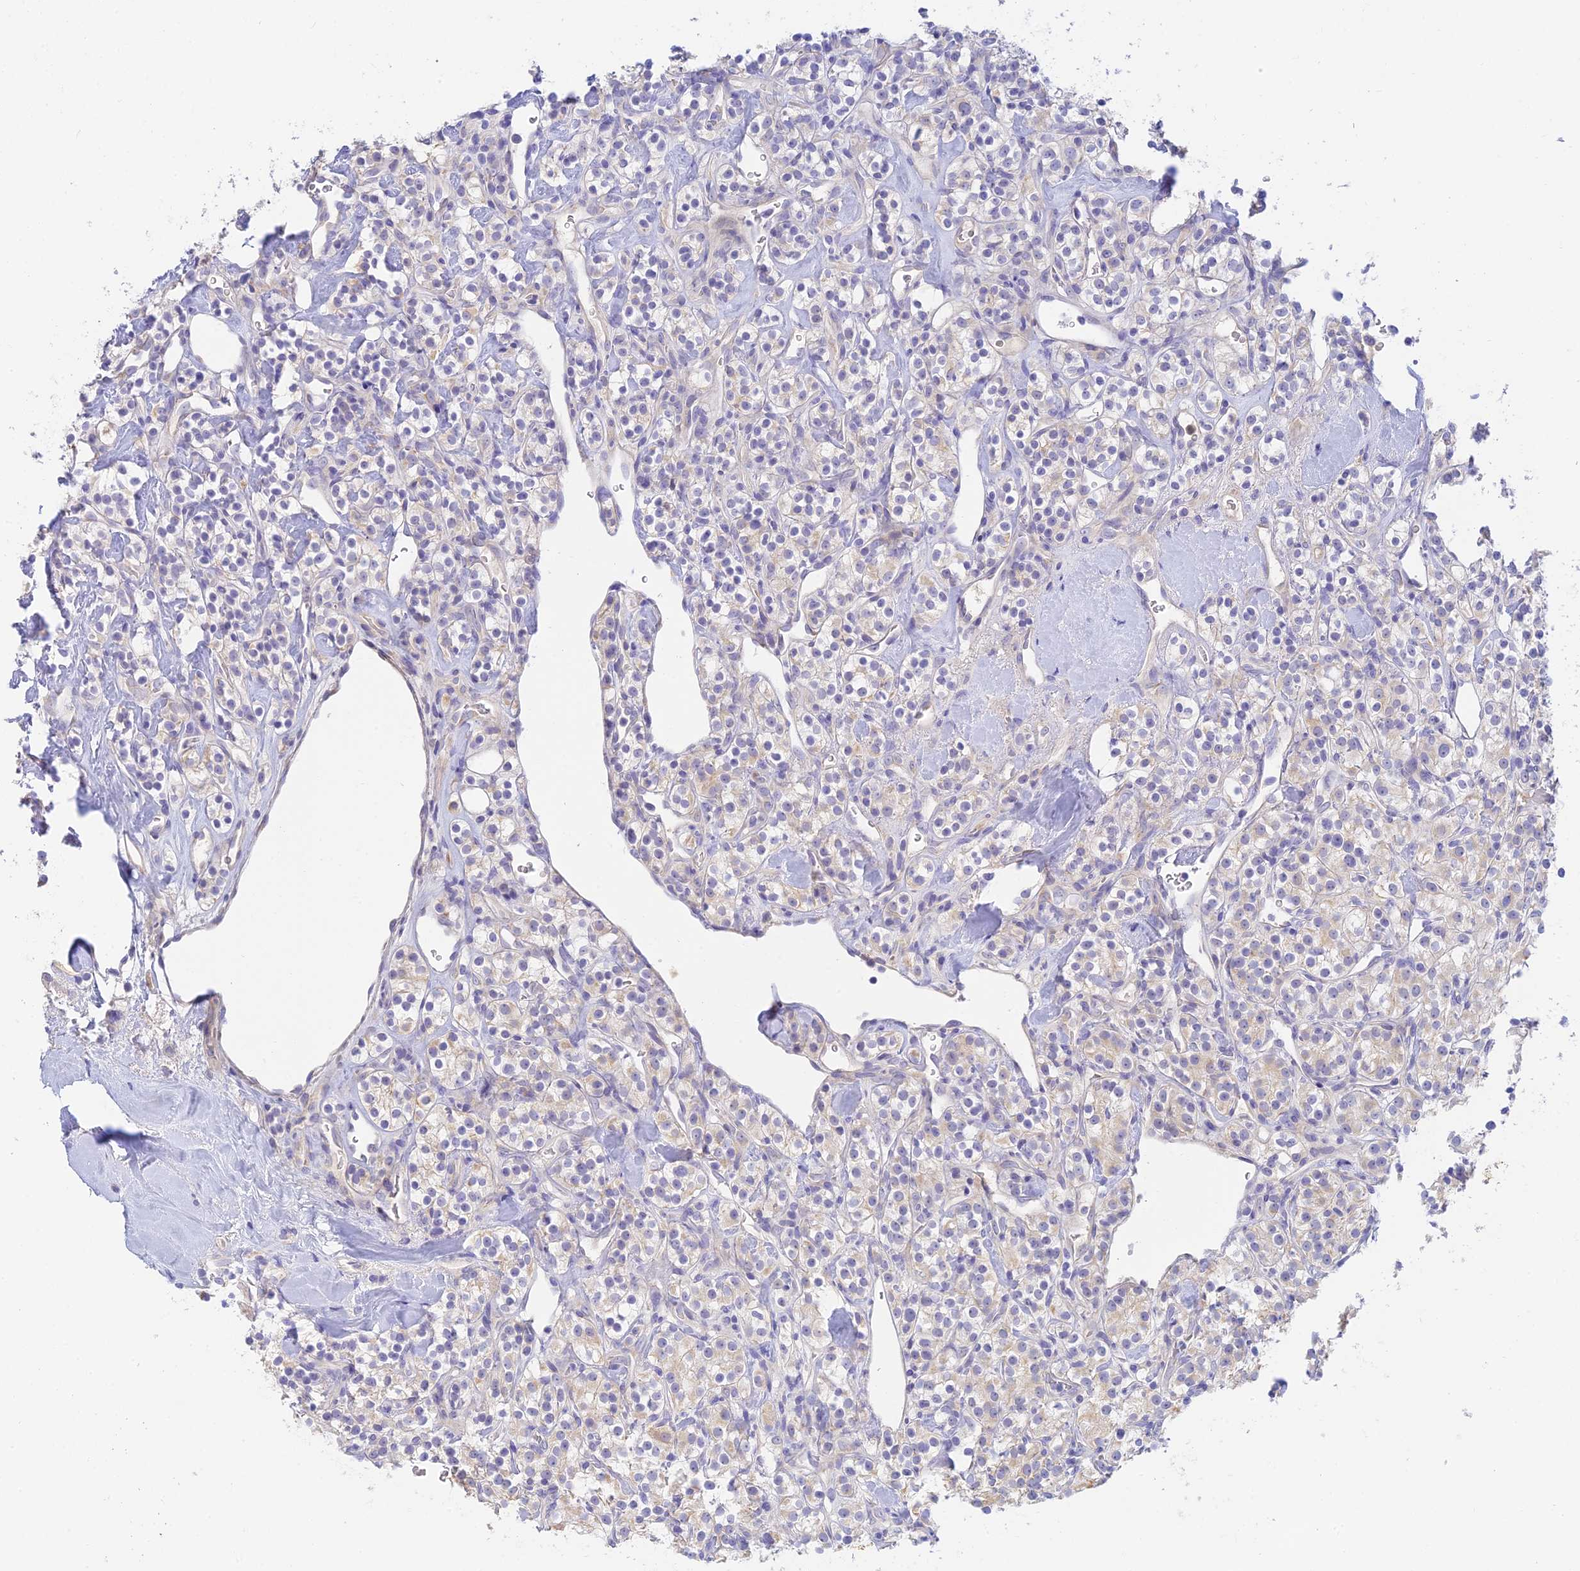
{"staining": {"intensity": "negative", "quantity": "none", "location": "none"}, "tissue": "renal cancer", "cell_type": "Tumor cells", "image_type": "cancer", "snomed": [{"axis": "morphology", "description": "Adenocarcinoma, NOS"}, {"axis": "topography", "description": "Kidney"}], "caption": "Immunohistochemistry micrograph of adenocarcinoma (renal) stained for a protein (brown), which demonstrates no staining in tumor cells.", "gene": "INTS13", "patient": {"sex": "male", "age": 77}}